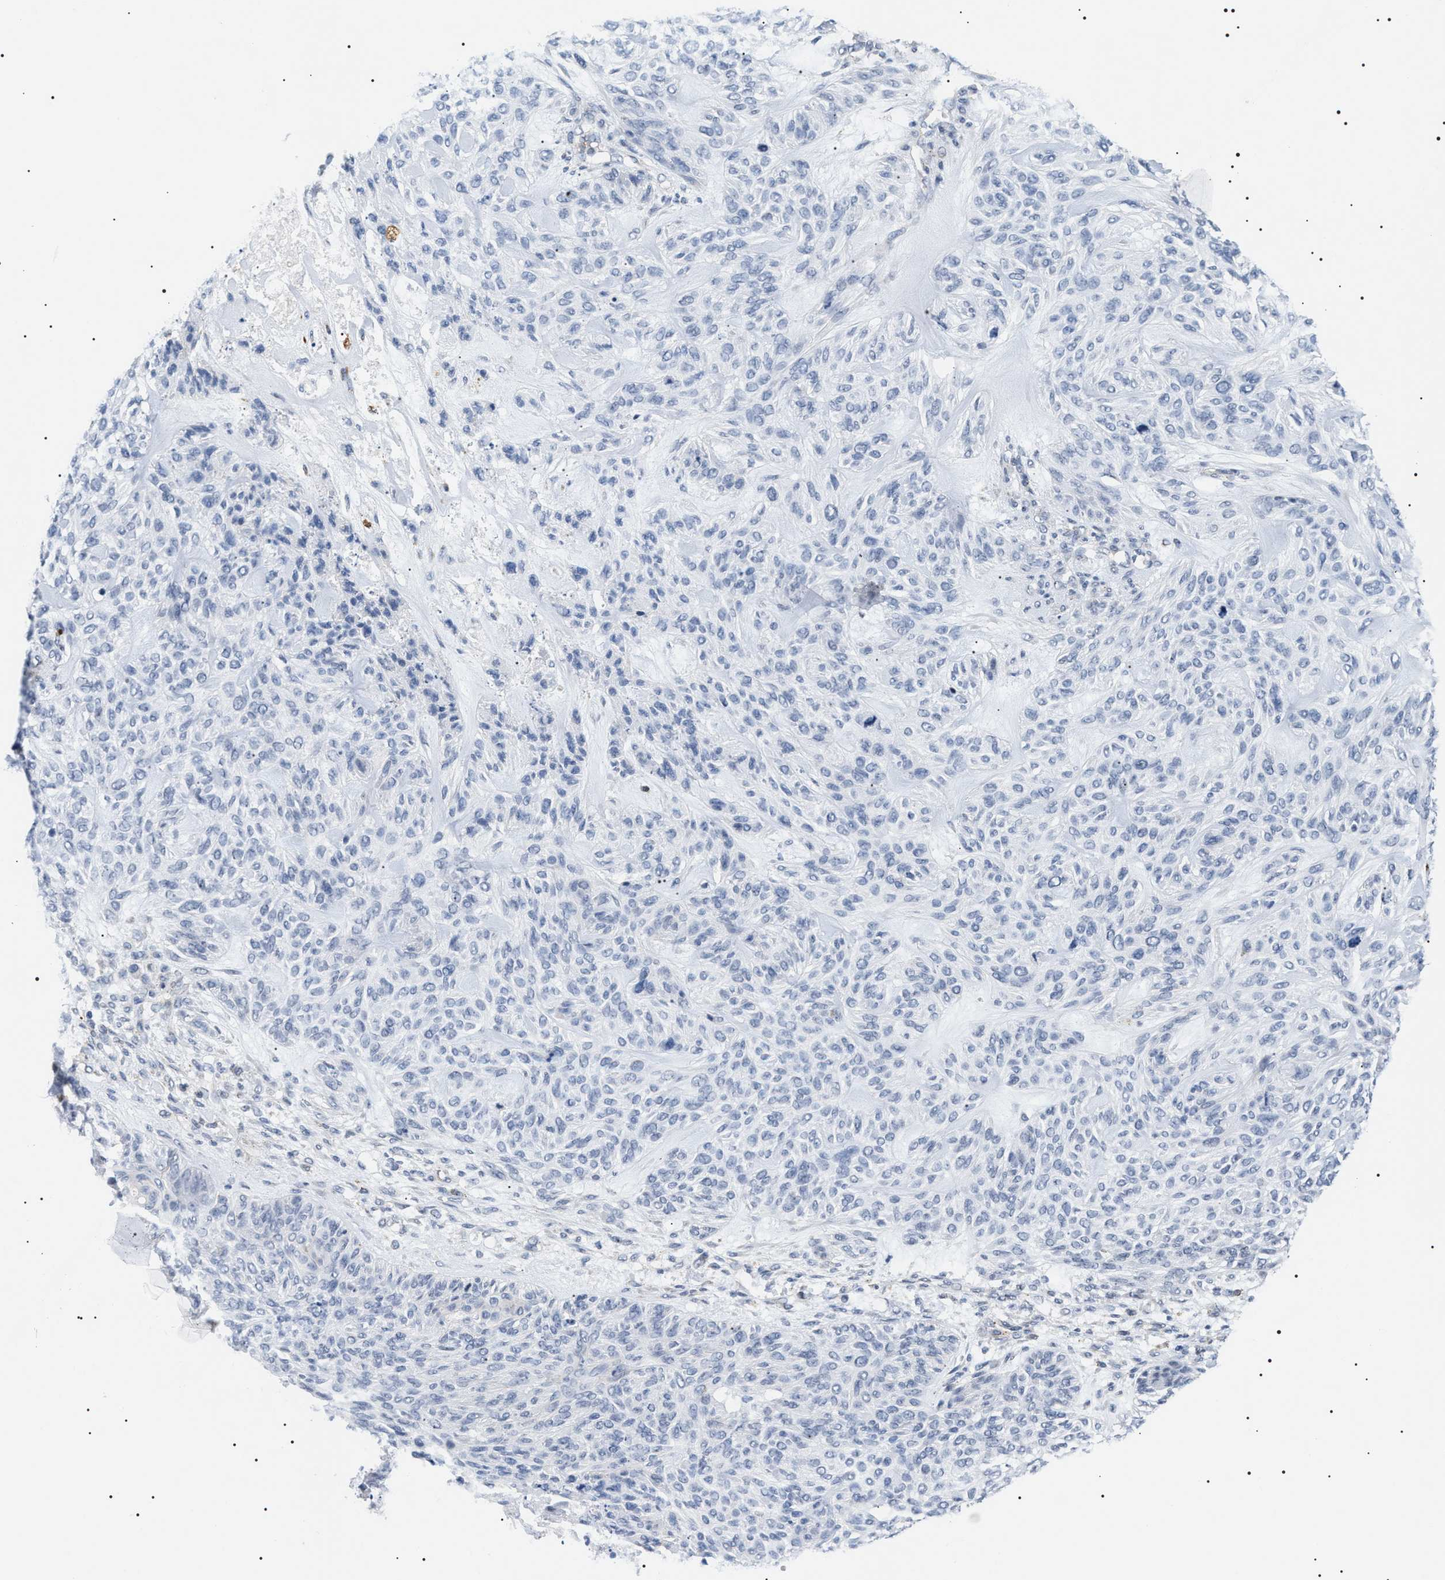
{"staining": {"intensity": "negative", "quantity": "none", "location": "none"}, "tissue": "skin cancer", "cell_type": "Tumor cells", "image_type": "cancer", "snomed": [{"axis": "morphology", "description": "Basal cell carcinoma"}, {"axis": "topography", "description": "Skin"}], "caption": "Human skin basal cell carcinoma stained for a protein using IHC displays no staining in tumor cells.", "gene": "HSD17B11", "patient": {"sex": "male", "age": 55}}